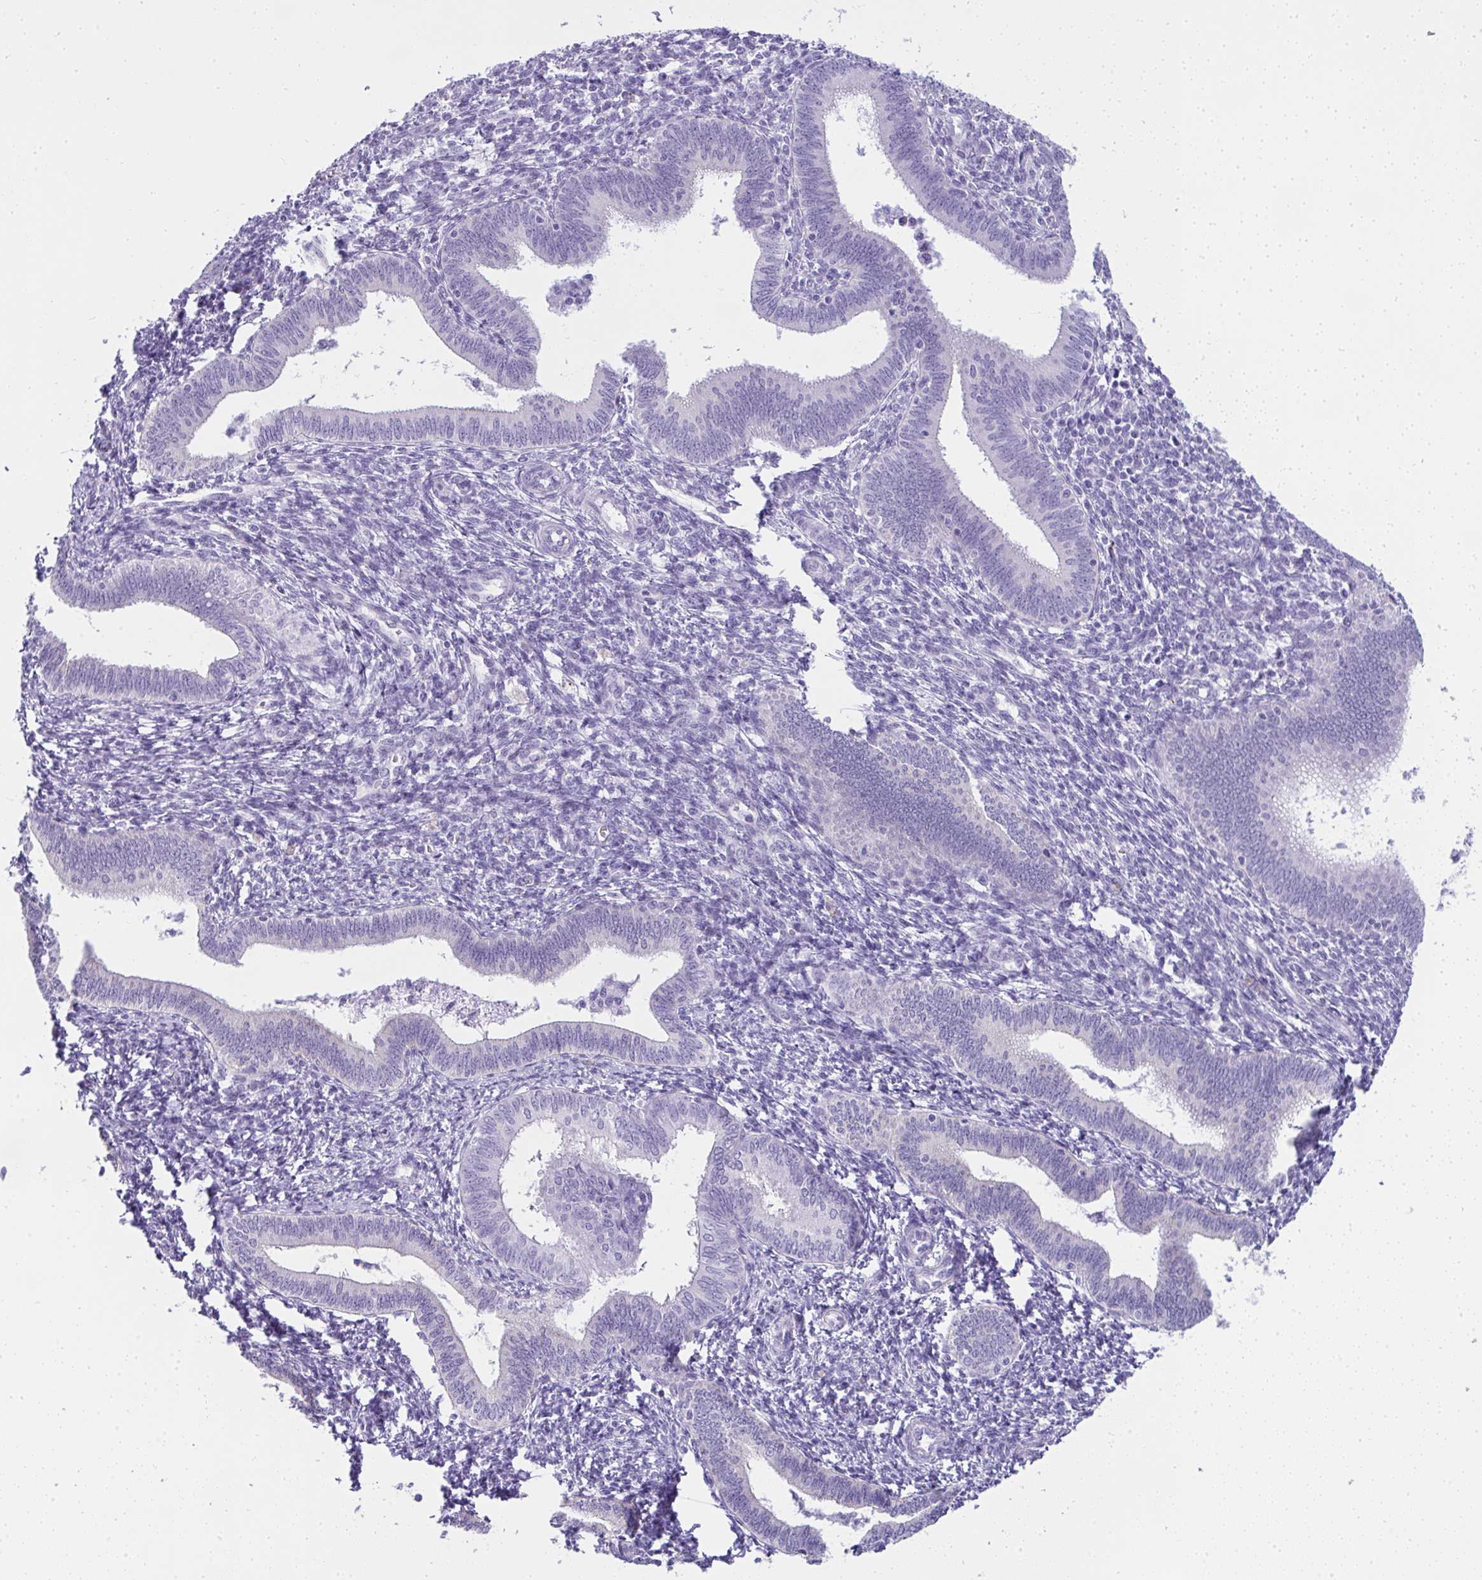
{"staining": {"intensity": "negative", "quantity": "none", "location": "none"}, "tissue": "endometrium", "cell_type": "Cells in endometrial stroma", "image_type": "normal", "snomed": [{"axis": "morphology", "description": "Normal tissue, NOS"}, {"axis": "topography", "description": "Endometrium"}], "caption": "A high-resolution histopathology image shows immunohistochemistry staining of unremarkable endometrium, which displays no significant positivity in cells in endometrial stroma. The staining is performed using DAB (3,3'-diaminobenzidine) brown chromogen with nuclei counter-stained in using hematoxylin.", "gene": "RNF183", "patient": {"sex": "female", "age": 41}}